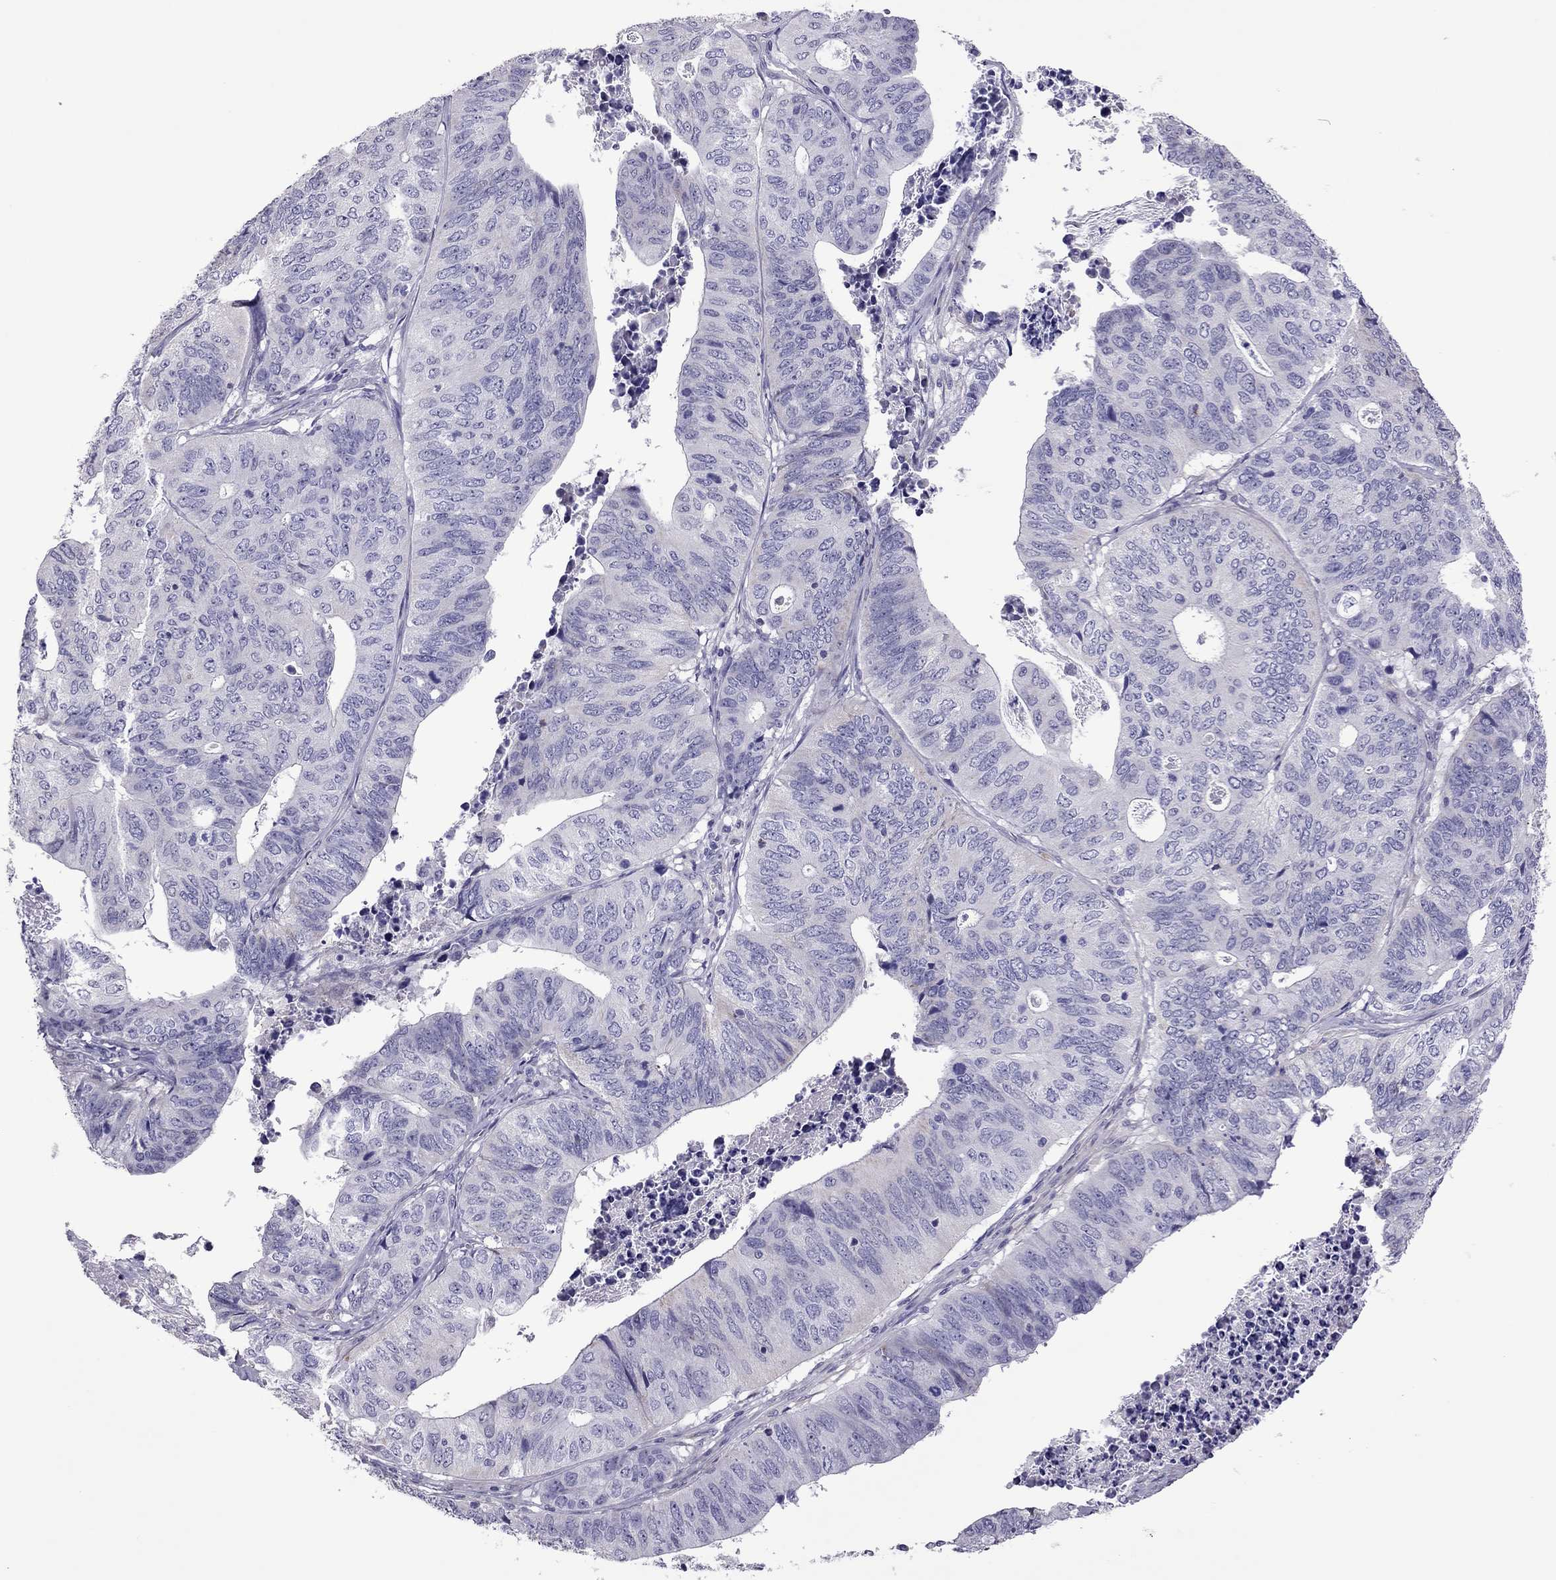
{"staining": {"intensity": "negative", "quantity": "none", "location": "none"}, "tissue": "stomach cancer", "cell_type": "Tumor cells", "image_type": "cancer", "snomed": [{"axis": "morphology", "description": "Adenocarcinoma, NOS"}, {"axis": "topography", "description": "Stomach, upper"}], "caption": "Stomach cancer (adenocarcinoma) stained for a protein using immunohistochemistry (IHC) reveals no expression tumor cells.", "gene": "SLC16A8", "patient": {"sex": "female", "age": 67}}